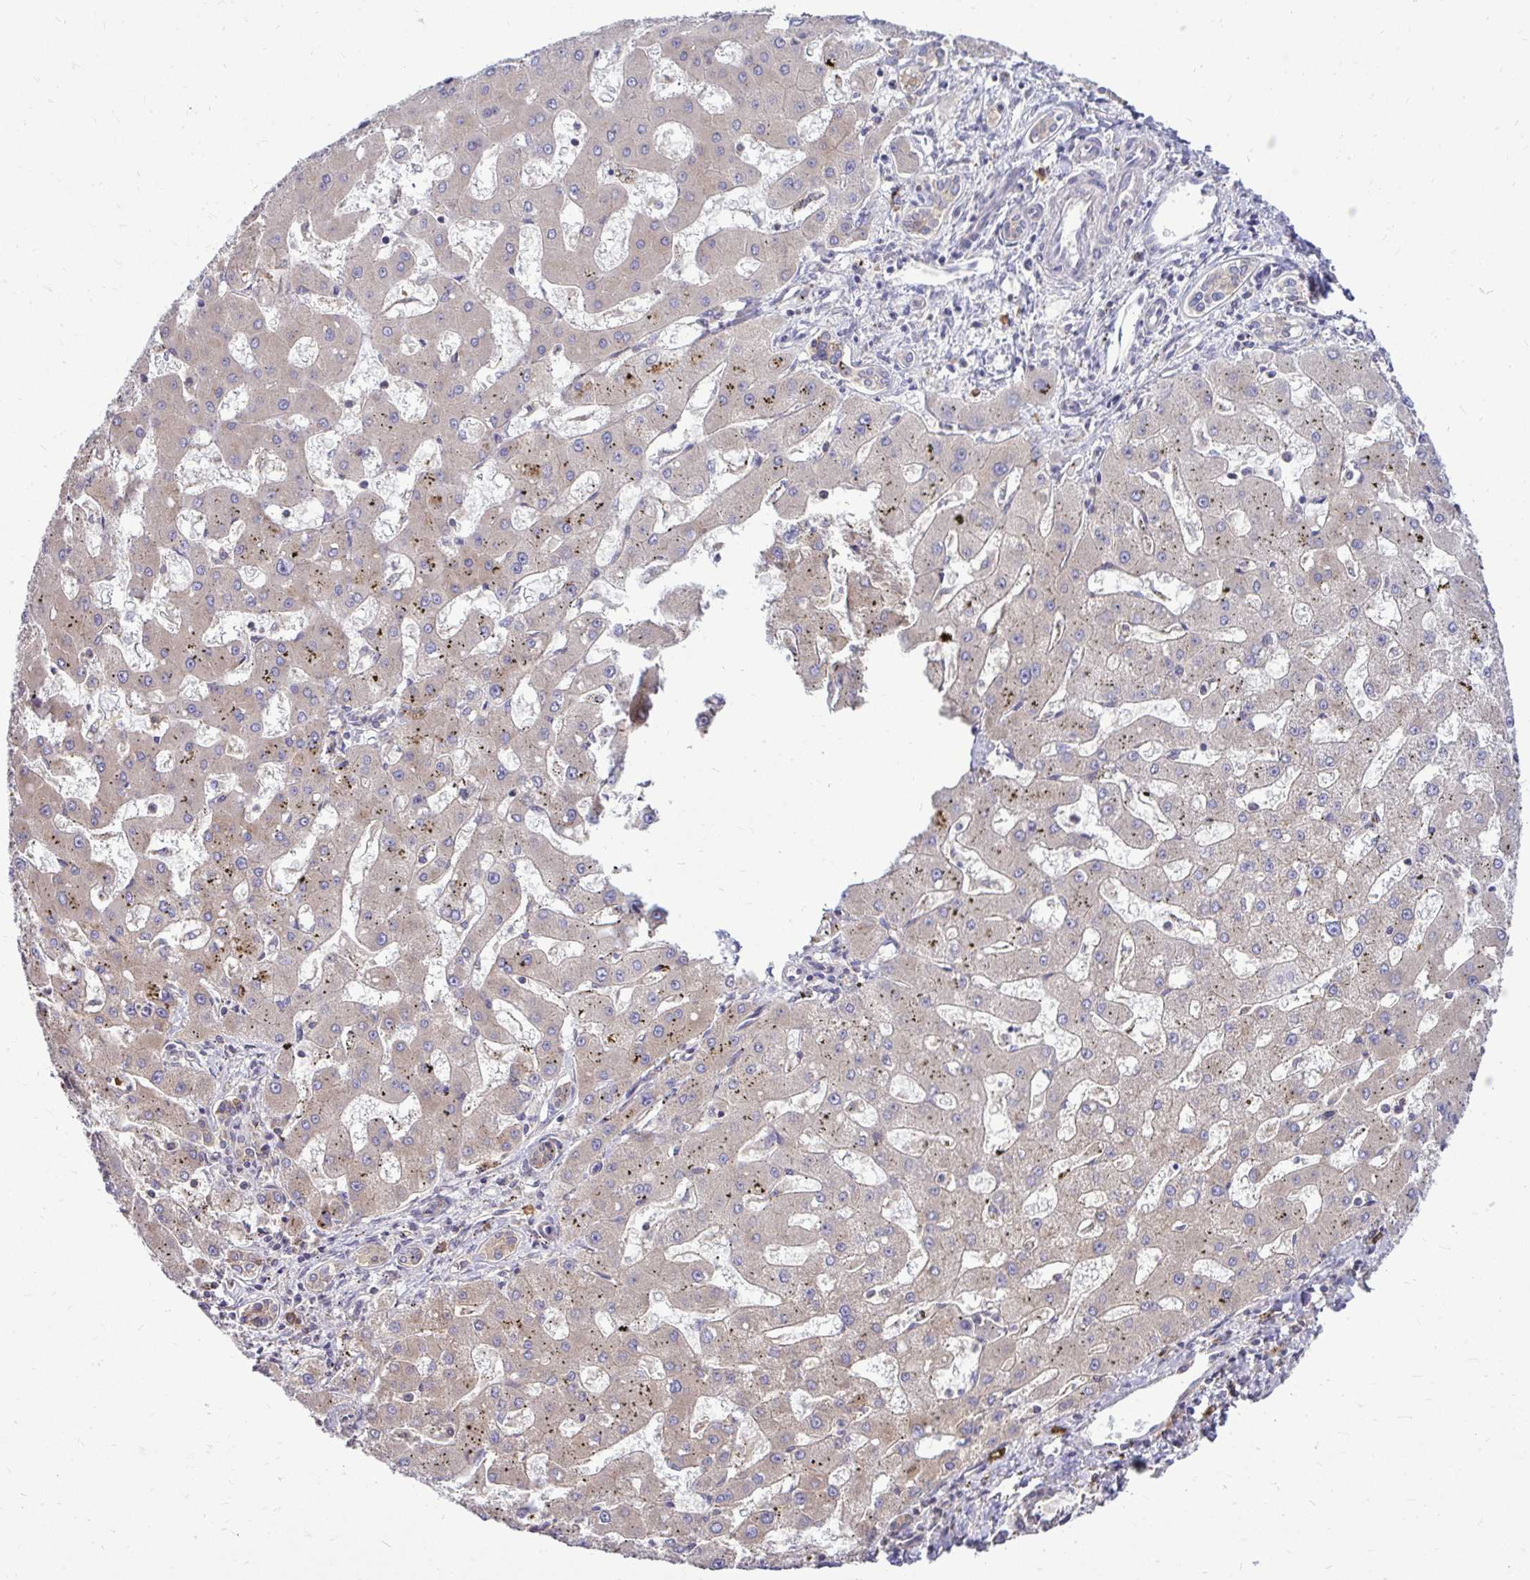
{"staining": {"intensity": "negative", "quantity": "none", "location": "none"}, "tissue": "liver cancer", "cell_type": "Tumor cells", "image_type": "cancer", "snomed": [{"axis": "morphology", "description": "Carcinoma, Hepatocellular, NOS"}, {"axis": "topography", "description": "Liver"}], "caption": "This image is of liver cancer stained with IHC to label a protein in brown with the nuclei are counter-stained blue. There is no positivity in tumor cells.", "gene": "FMR1", "patient": {"sex": "male", "age": 67}}